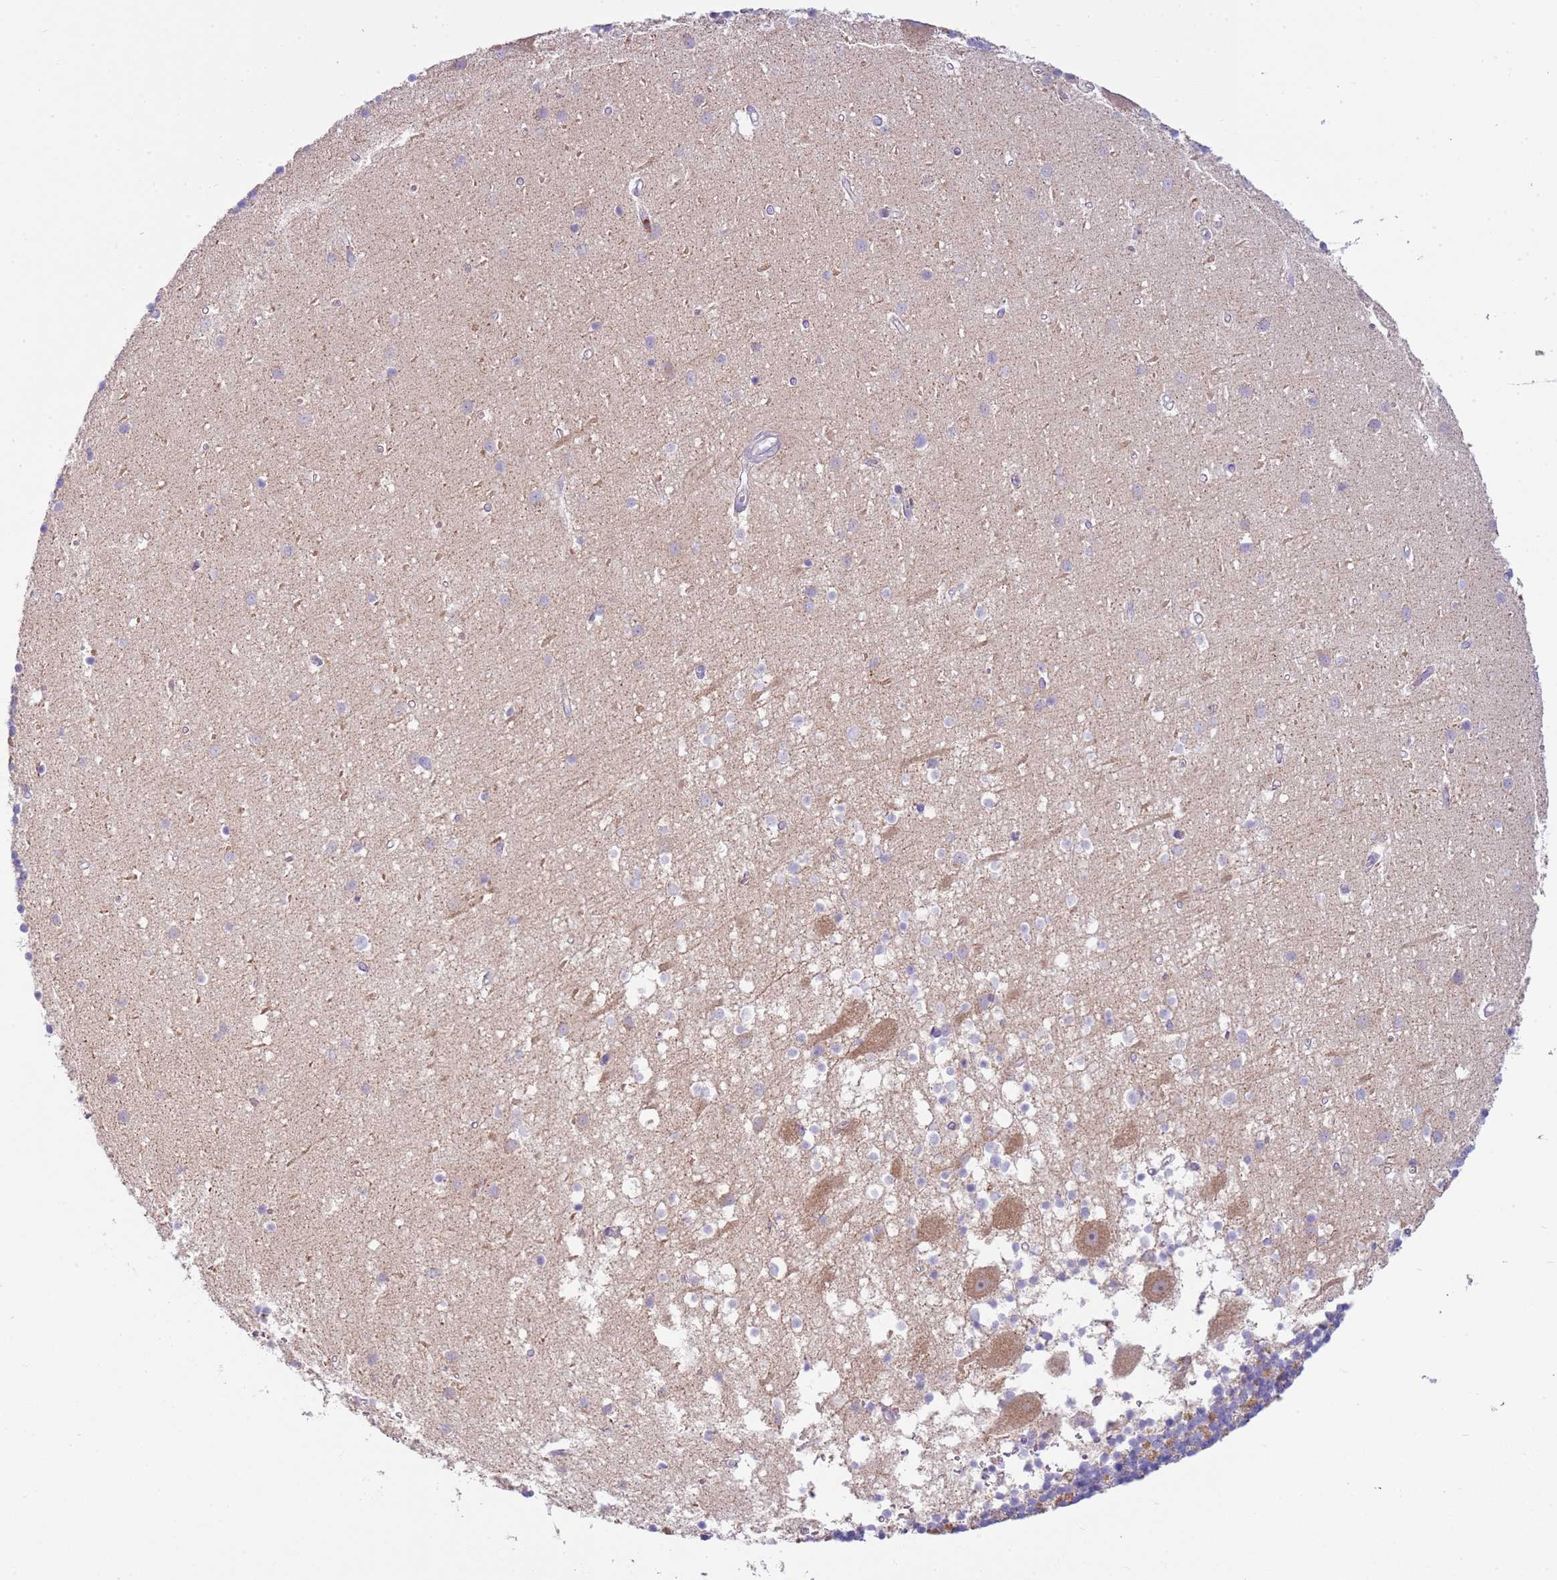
{"staining": {"intensity": "weak", "quantity": "25%-75%", "location": "cytoplasmic/membranous"}, "tissue": "cerebellum", "cell_type": "Cells in granular layer", "image_type": "normal", "snomed": [{"axis": "morphology", "description": "Normal tissue, NOS"}, {"axis": "topography", "description": "Cerebellum"}], "caption": "Cerebellum stained with IHC demonstrates weak cytoplasmic/membranous staining in approximately 25%-75% of cells in granular layer. (DAB (3,3'-diaminobenzidine) IHC, brown staining for protein, blue staining for nuclei).", "gene": "TTPAL", "patient": {"sex": "male", "age": 54}}